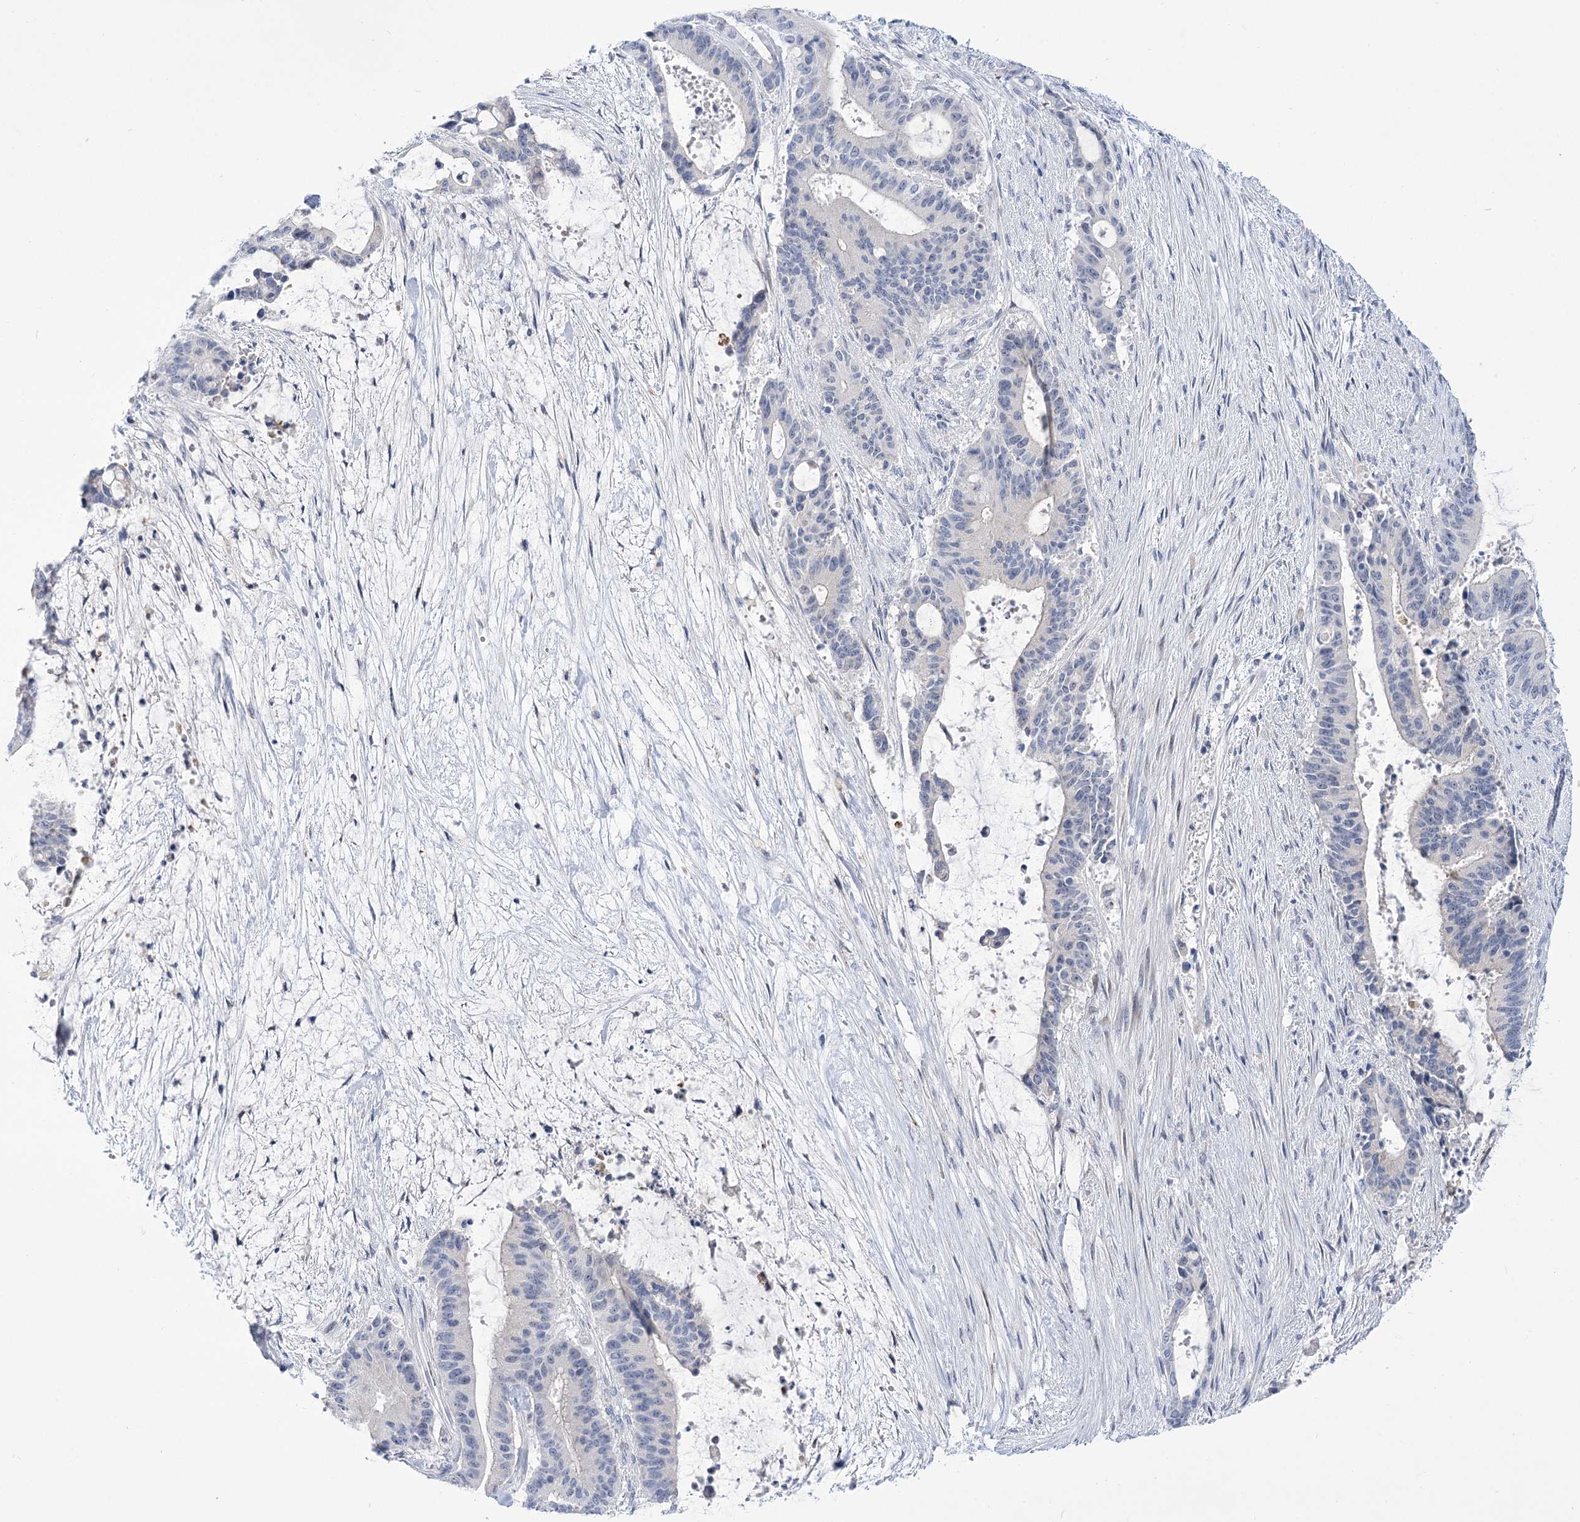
{"staining": {"intensity": "negative", "quantity": "none", "location": "none"}, "tissue": "liver cancer", "cell_type": "Tumor cells", "image_type": "cancer", "snomed": [{"axis": "morphology", "description": "Normal tissue, NOS"}, {"axis": "morphology", "description": "Cholangiocarcinoma"}, {"axis": "topography", "description": "Liver"}, {"axis": "topography", "description": "Peripheral nerve tissue"}], "caption": "IHC image of liver cancer stained for a protein (brown), which demonstrates no staining in tumor cells. Brightfield microscopy of immunohistochemistry (IHC) stained with DAB (3,3'-diaminobenzidine) (brown) and hematoxylin (blue), captured at high magnification.", "gene": "BEND7", "patient": {"sex": "female", "age": 73}}